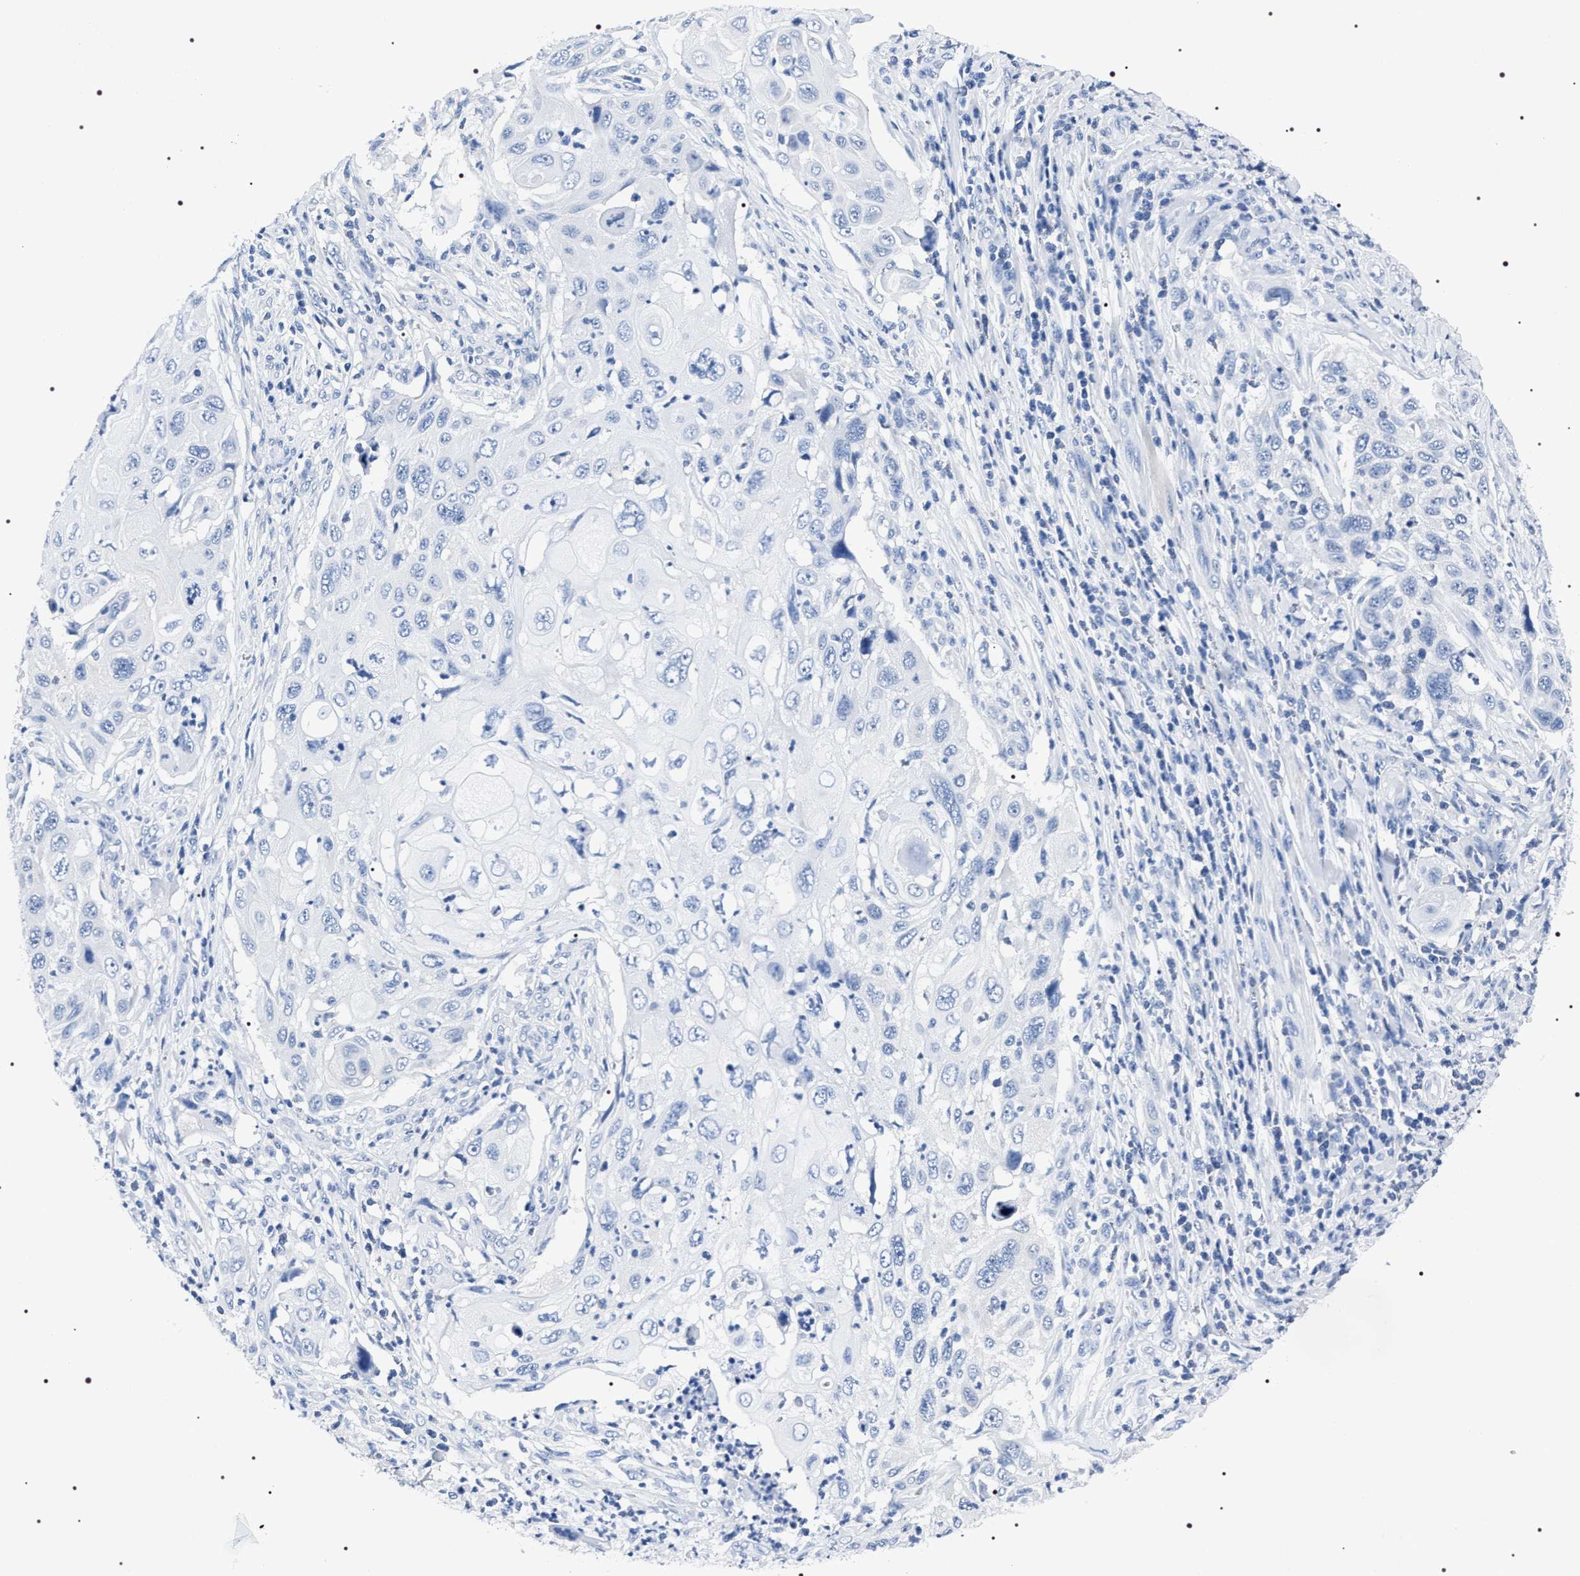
{"staining": {"intensity": "negative", "quantity": "none", "location": "none"}, "tissue": "cervical cancer", "cell_type": "Tumor cells", "image_type": "cancer", "snomed": [{"axis": "morphology", "description": "Squamous cell carcinoma, NOS"}, {"axis": "topography", "description": "Cervix"}], "caption": "Immunohistochemical staining of cervical cancer reveals no significant positivity in tumor cells.", "gene": "ADH4", "patient": {"sex": "female", "age": 70}}